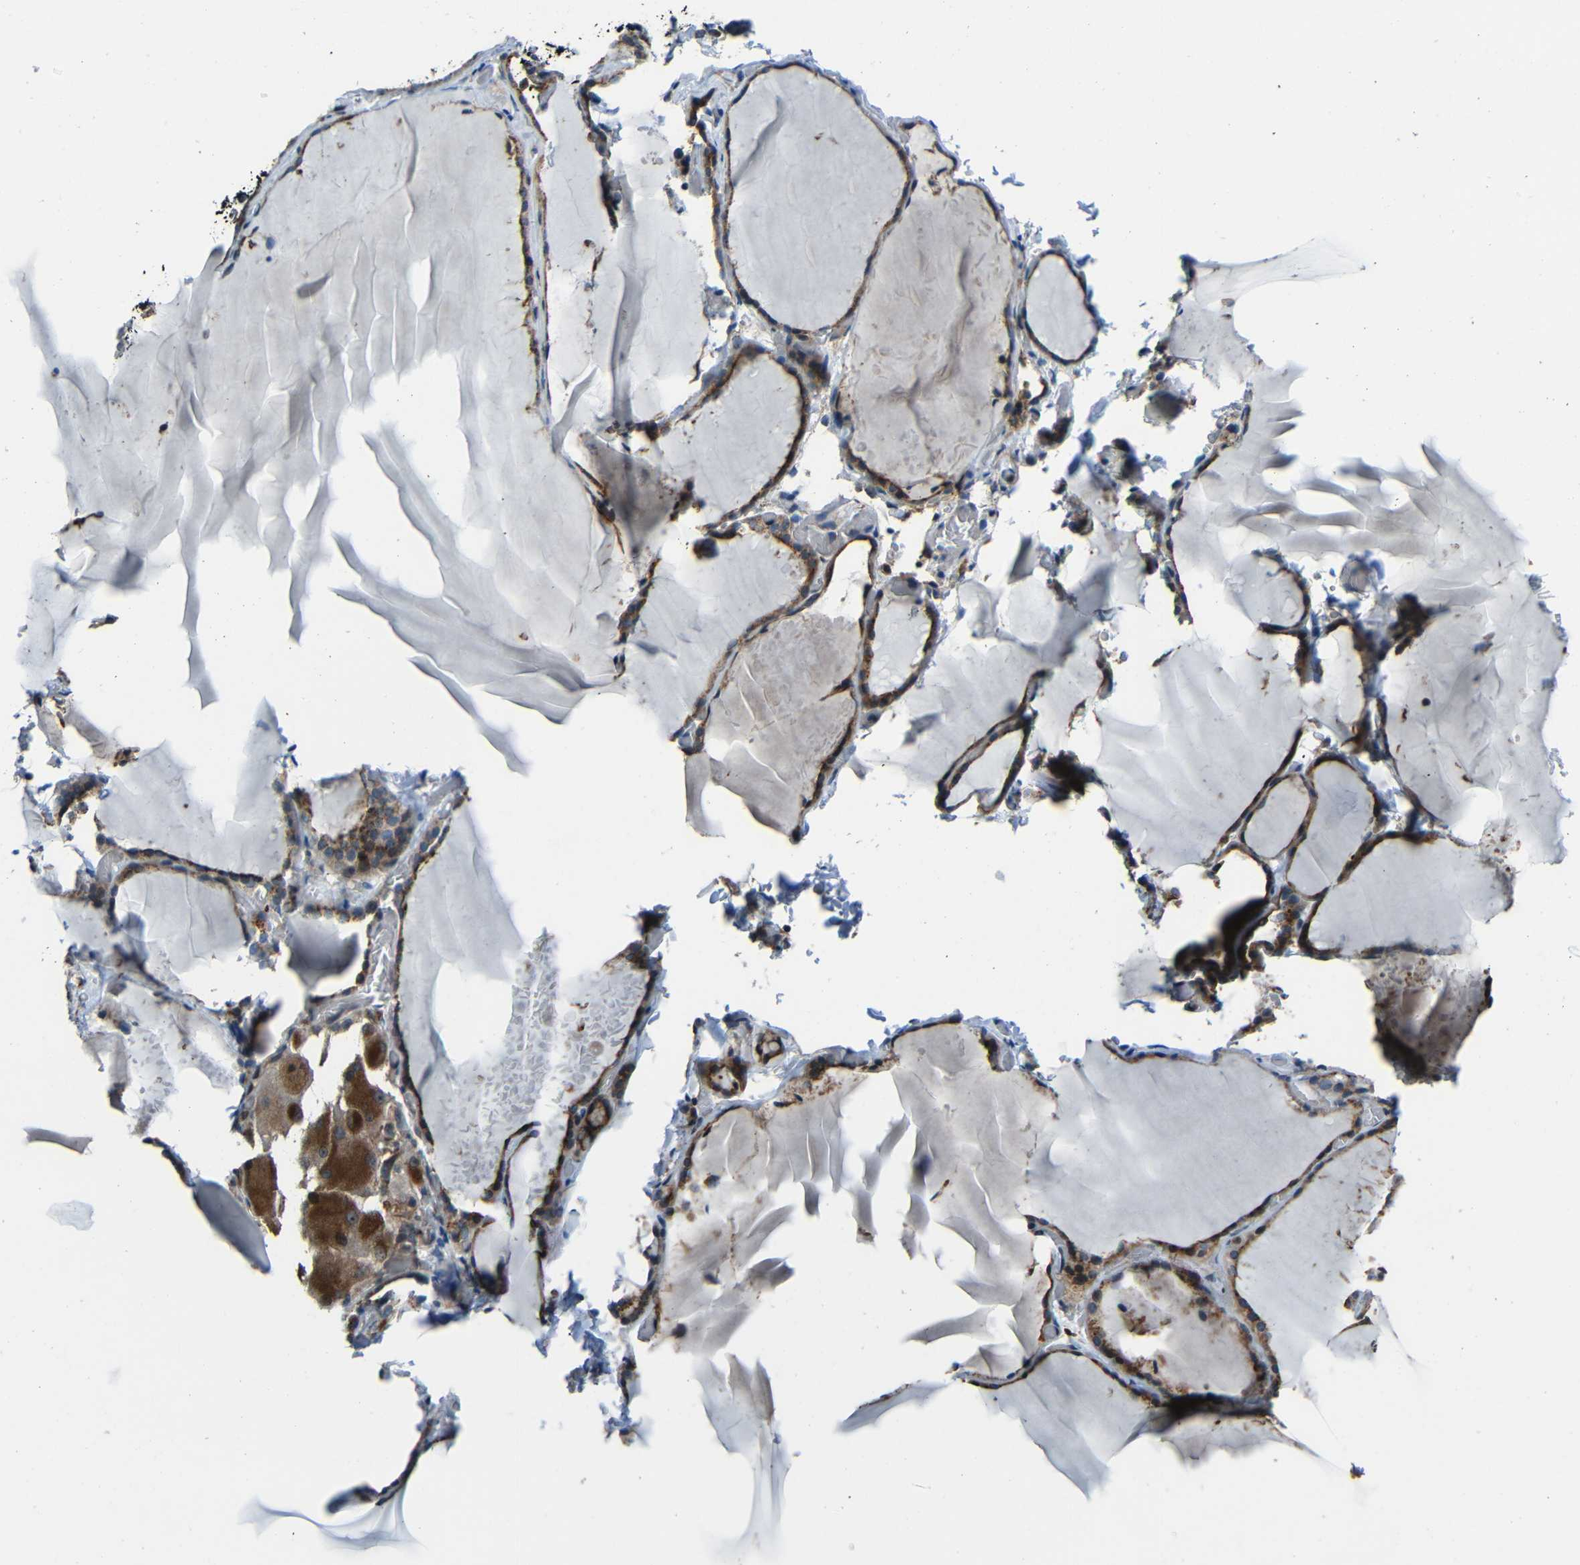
{"staining": {"intensity": "strong", "quantity": ">75%", "location": "cytoplasmic/membranous"}, "tissue": "thyroid gland", "cell_type": "Glandular cells", "image_type": "normal", "snomed": [{"axis": "morphology", "description": "Normal tissue, NOS"}, {"axis": "topography", "description": "Thyroid gland"}], "caption": "Immunohistochemistry (IHC) staining of benign thyroid gland, which reveals high levels of strong cytoplasmic/membranous positivity in about >75% of glandular cells indicating strong cytoplasmic/membranous protein positivity. The staining was performed using DAB (brown) for protein detection and nuclei were counterstained in hematoxylin (blue).", "gene": "DNAJC5", "patient": {"sex": "female", "age": 22}}